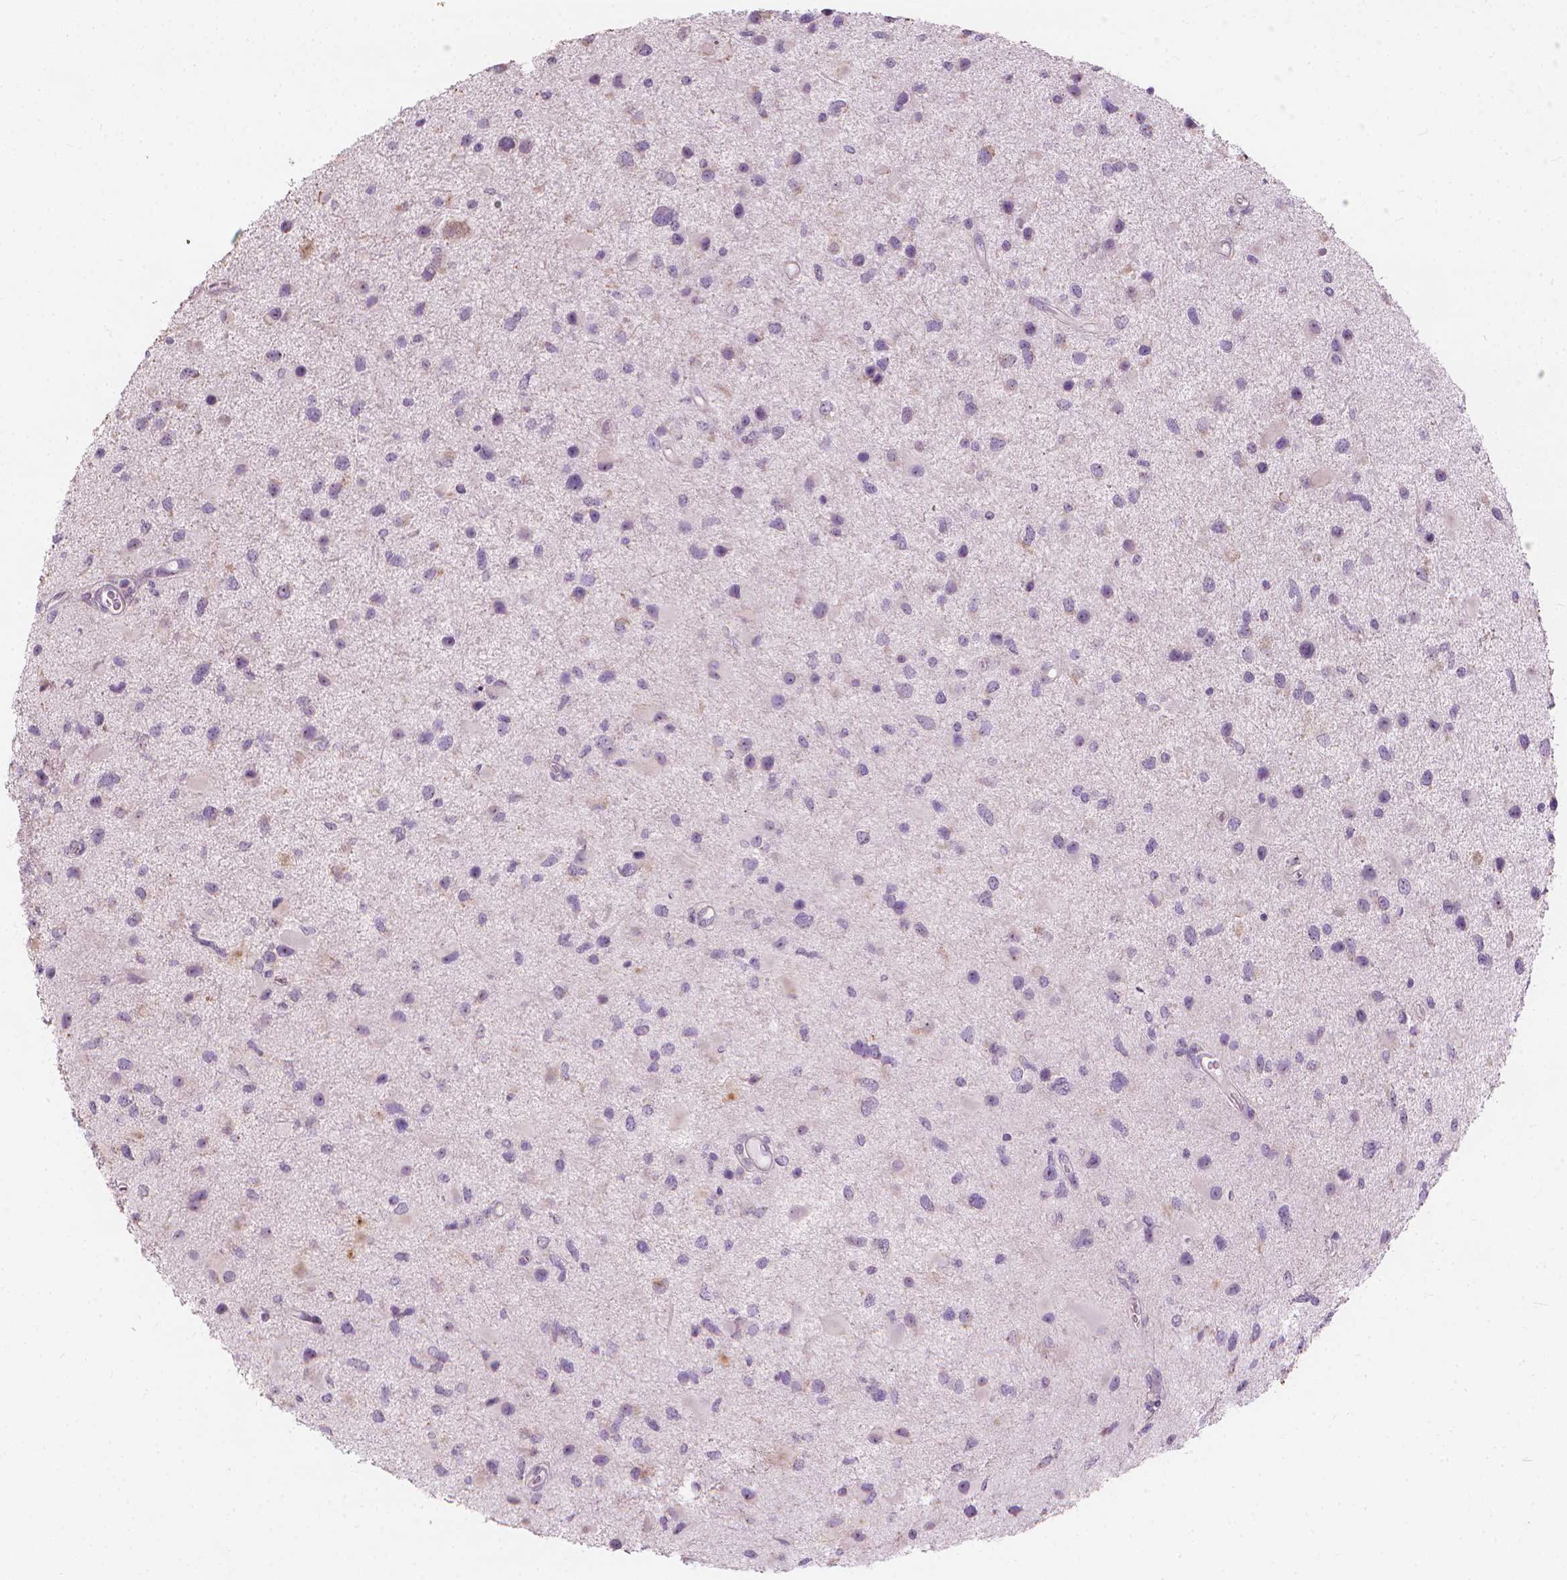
{"staining": {"intensity": "negative", "quantity": "none", "location": "none"}, "tissue": "glioma", "cell_type": "Tumor cells", "image_type": "cancer", "snomed": [{"axis": "morphology", "description": "Glioma, malignant, Low grade"}, {"axis": "topography", "description": "Brain"}], "caption": "Immunohistochemistry (IHC) of malignant glioma (low-grade) reveals no staining in tumor cells. Brightfield microscopy of IHC stained with DAB (brown) and hematoxylin (blue), captured at high magnification.", "gene": "GPRC5A", "patient": {"sex": "female", "age": 32}}